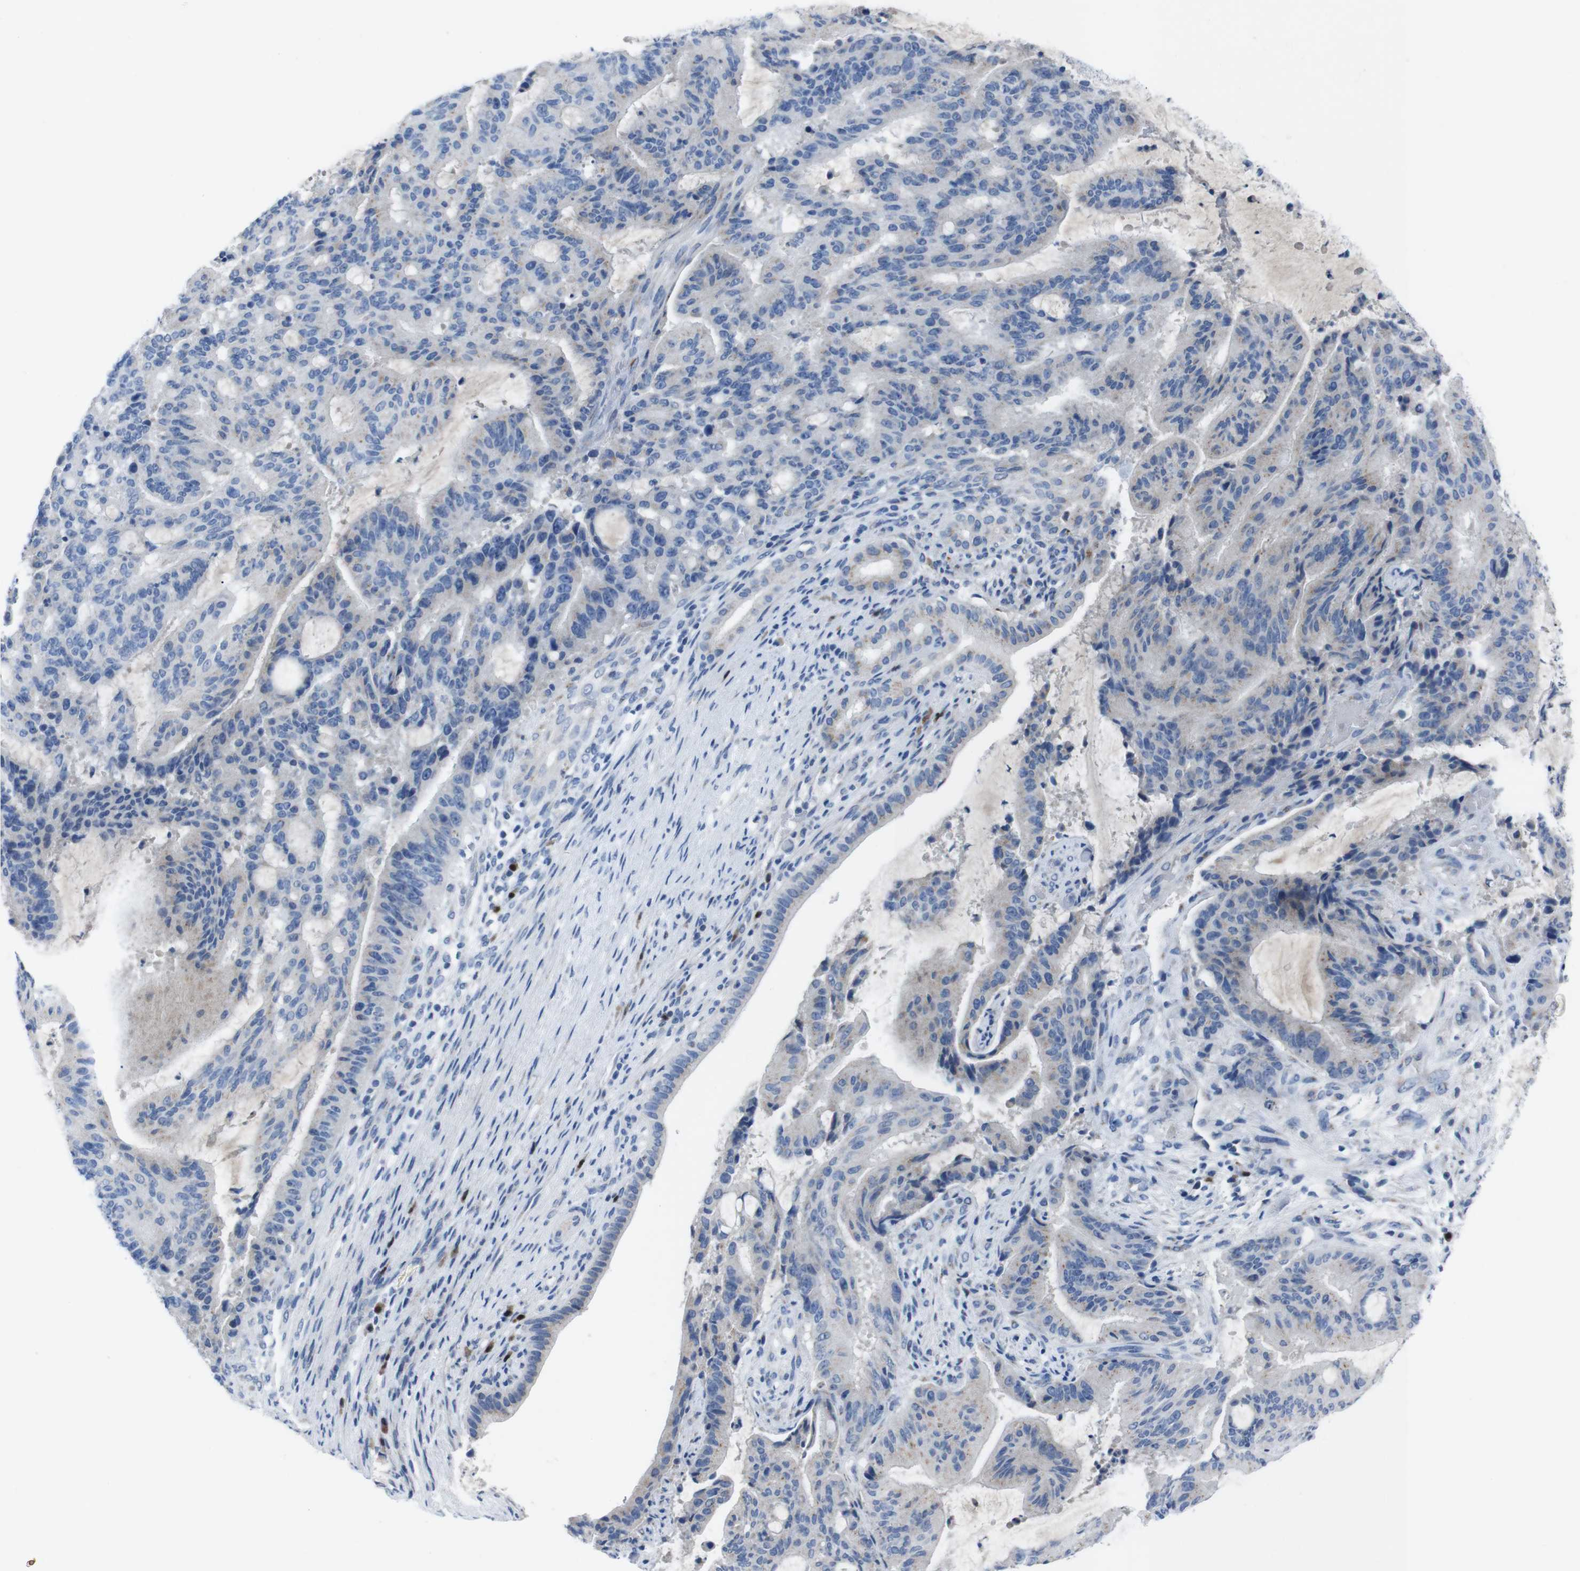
{"staining": {"intensity": "negative", "quantity": "none", "location": "none"}, "tissue": "liver cancer", "cell_type": "Tumor cells", "image_type": "cancer", "snomed": [{"axis": "morphology", "description": "Cholangiocarcinoma"}, {"axis": "topography", "description": "Liver"}], "caption": "This micrograph is of liver cancer (cholangiocarcinoma) stained with immunohistochemistry (IHC) to label a protein in brown with the nuclei are counter-stained blue. There is no expression in tumor cells. The staining was performed using DAB to visualize the protein expression in brown, while the nuclei were stained in blue with hematoxylin (Magnification: 20x).", "gene": "IRF4", "patient": {"sex": "female", "age": 73}}